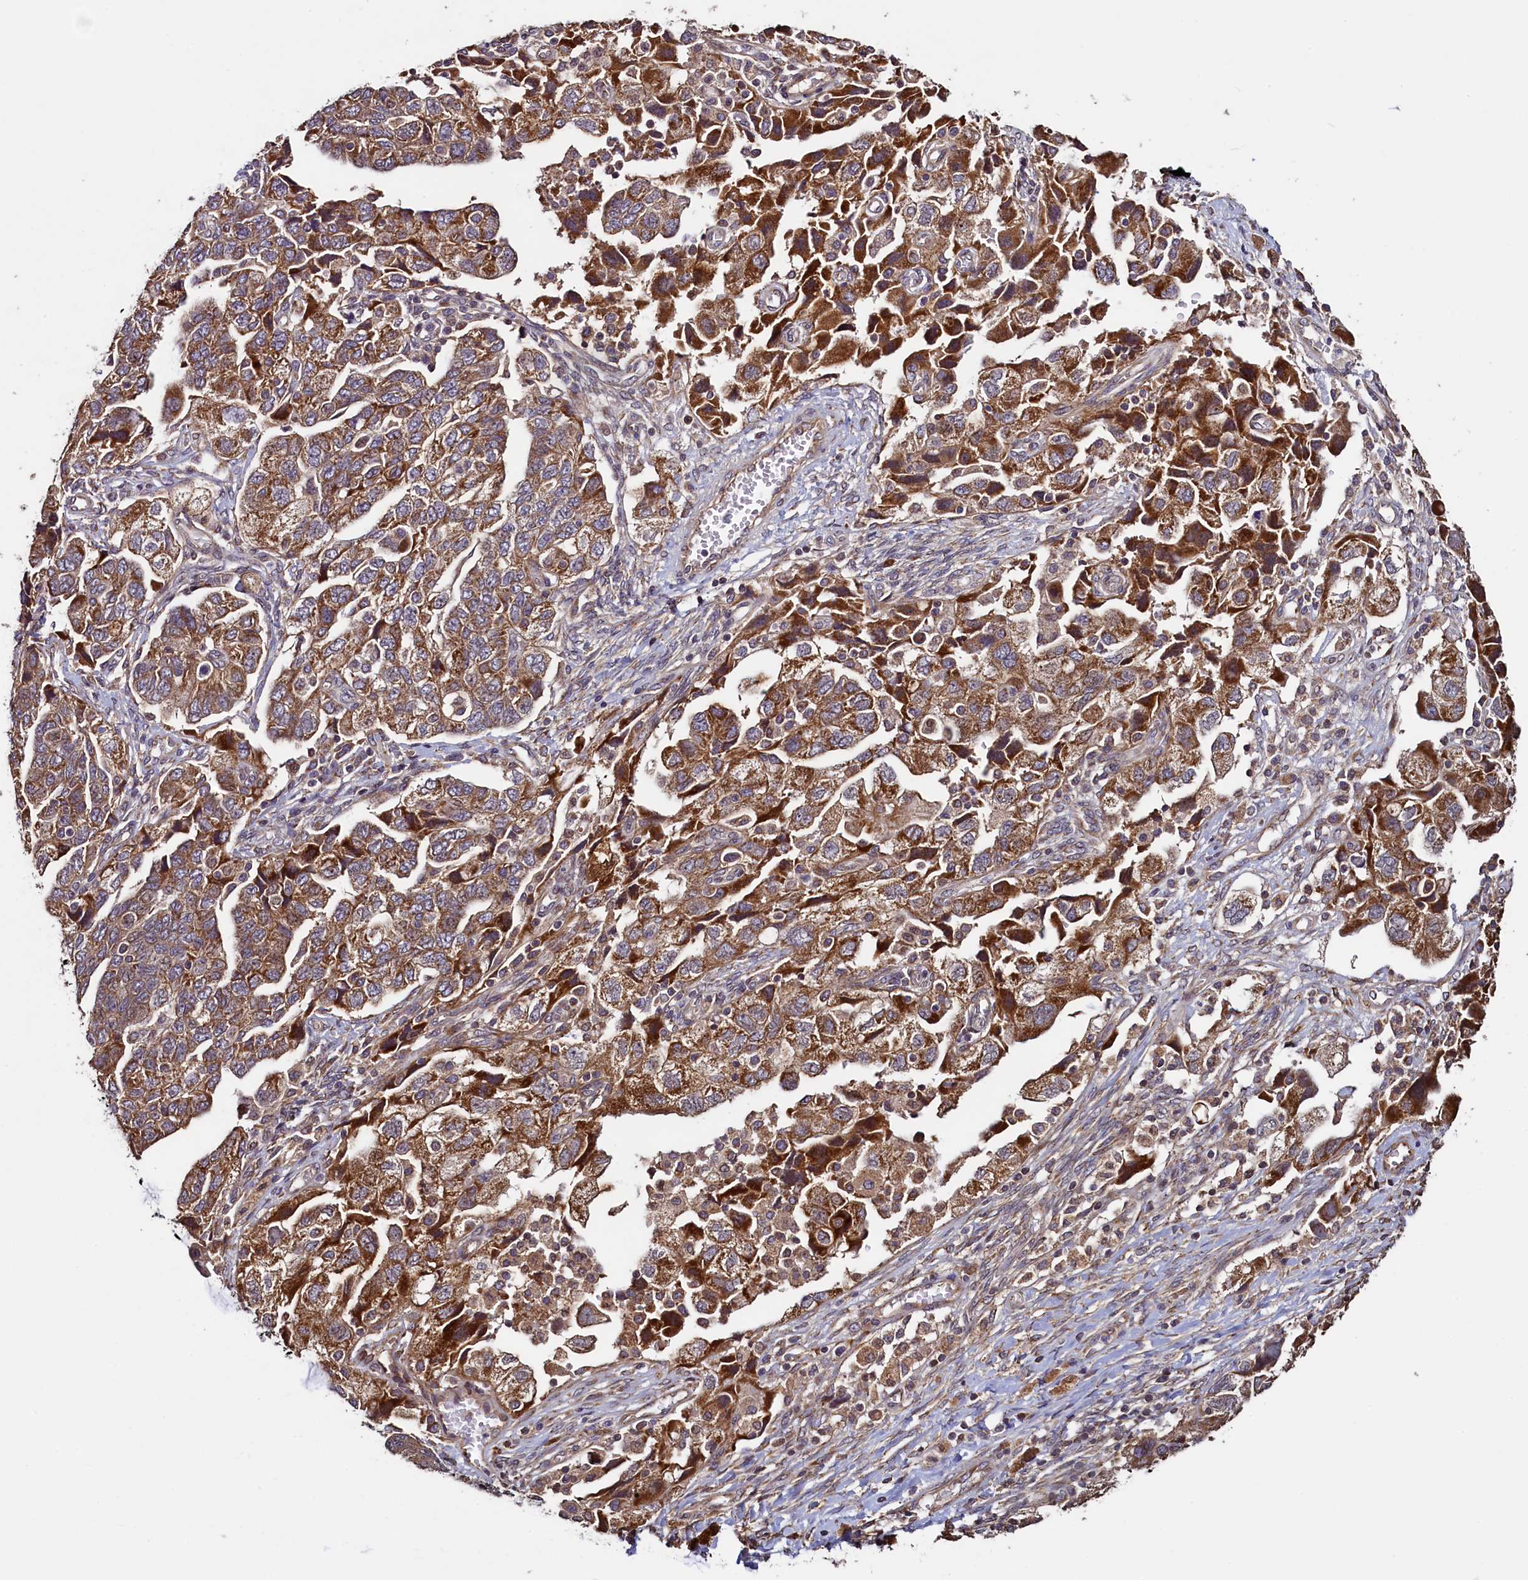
{"staining": {"intensity": "strong", "quantity": "25%-75%", "location": "cytoplasmic/membranous"}, "tissue": "ovarian cancer", "cell_type": "Tumor cells", "image_type": "cancer", "snomed": [{"axis": "morphology", "description": "Carcinoma, NOS"}, {"axis": "morphology", "description": "Cystadenocarcinoma, serous, NOS"}, {"axis": "topography", "description": "Ovary"}], "caption": "A micrograph of human ovarian cancer (serous cystadenocarcinoma) stained for a protein shows strong cytoplasmic/membranous brown staining in tumor cells. The staining was performed using DAB to visualize the protein expression in brown, while the nuclei were stained in blue with hematoxylin (Magnification: 20x).", "gene": "RBFA", "patient": {"sex": "female", "age": 69}}